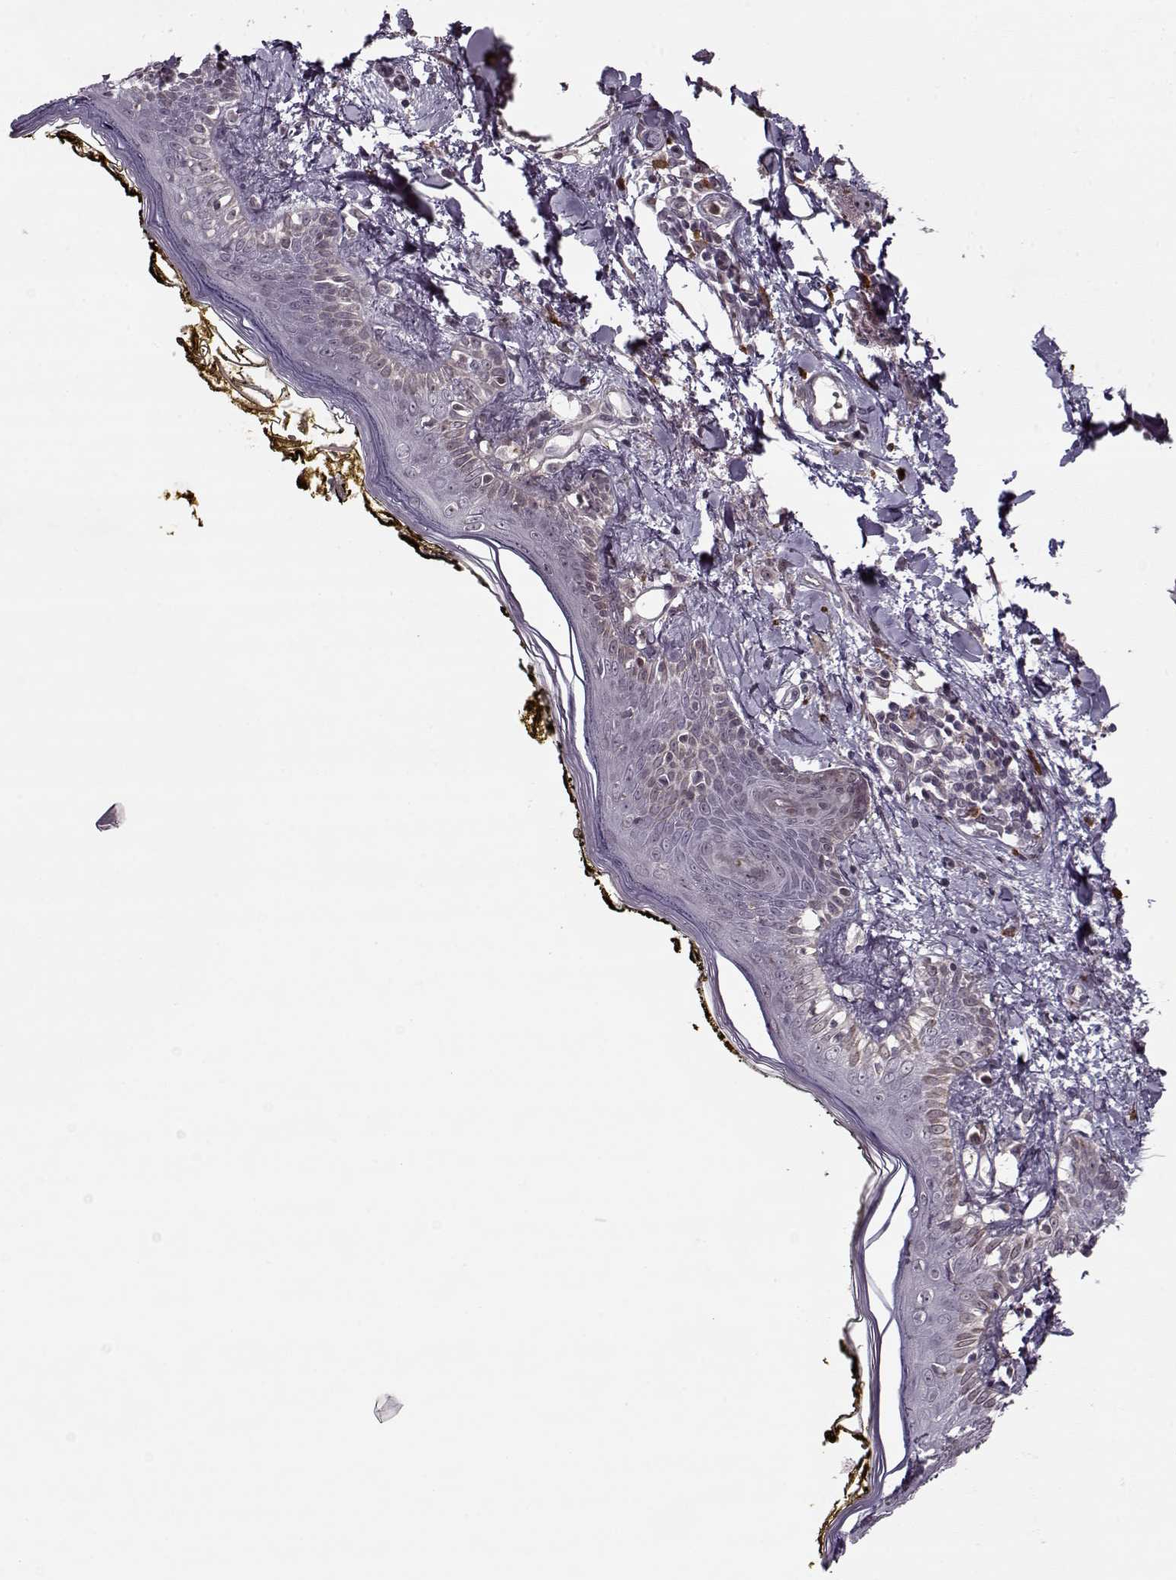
{"staining": {"intensity": "negative", "quantity": "none", "location": "none"}, "tissue": "skin", "cell_type": "Fibroblasts", "image_type": "normal", "snomed": [{"axis": "morphology", "description": "Normal tissue, NOS"}, {"axis": "topography", "description": "Skin"}], "caption": "A photomicrograph of human skin is negative for staining in fibroblasts. The staining was performed using DAB to visualize the protein expression in brown, while the nuclei were stained in blue with hematoxylin (Magnification: 20x).", "gene": "DENND4B", "patient": {"sex": "male", "age": 76}}